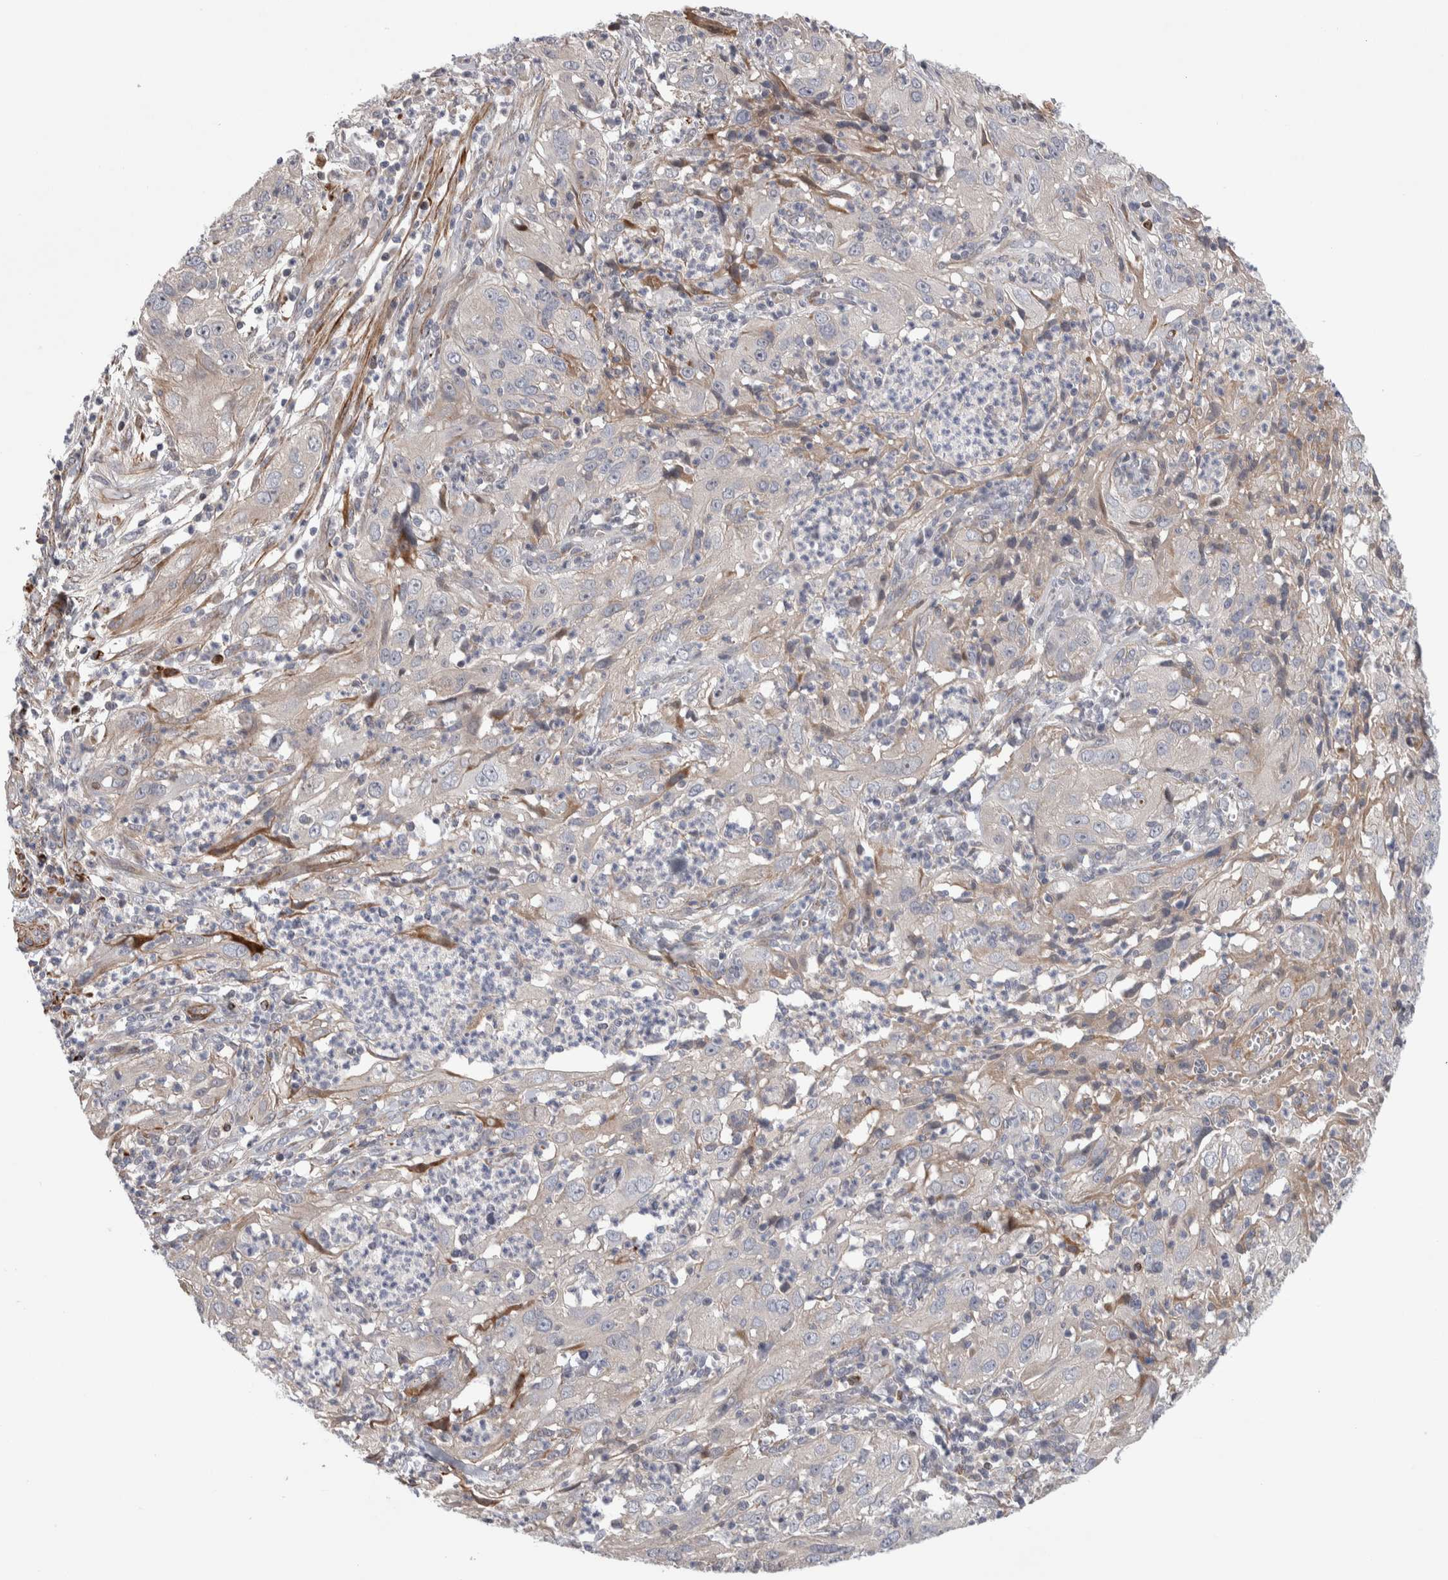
{"staining": {"intensity": "negative", "quantity": "none", "location": "none"}, "tissue": "cervical cancer", "cell_type": "Tumor cells", "image_type": "cancer", "snomed": [{"axis": "morphology", "description": "Squamous cell carcinoma, NOS"}, {"axis": "topography", "description": "Cervix"}], "caption": "There is no significant expression in tumor cells of squamous cell carcinoma (cervical).", "gene": "PSMG3", "patient": {"sex": "female", "age": 32}}